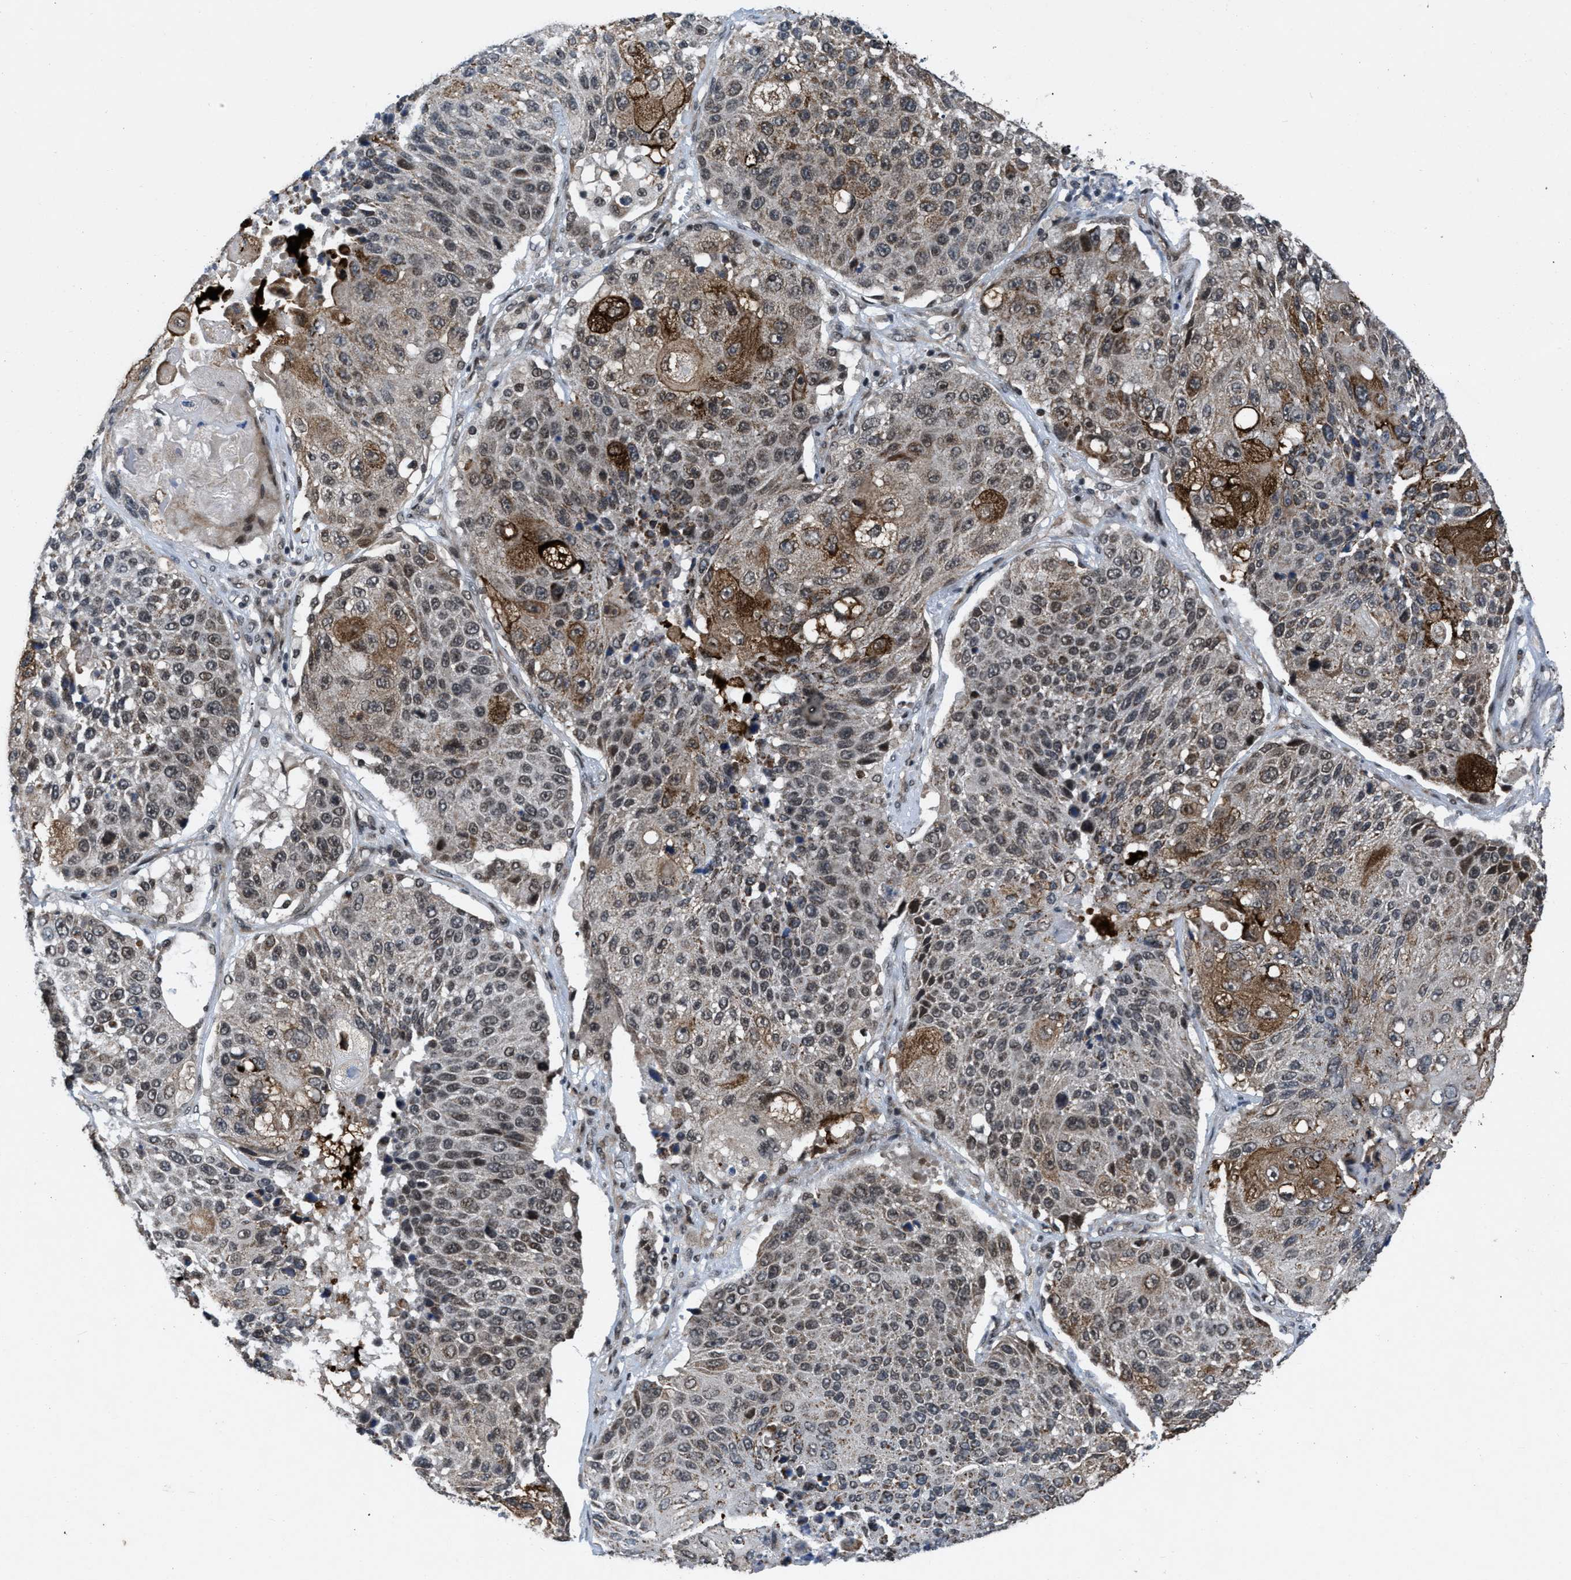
{"staining": {"intensity": "moderate", "quantity": "25%-75%", "location": "cytoplasmic/membranous,nuclear"}, "tissue": "lung cancer", "cell_type": "Tumor cells", "image_type": "cancer", "snomed": [{"axis": "morphology", "description": "Squamous cell carcinoma, NOS"}, {"axis": "topography", "description": "Lung"}], "caption": "IHC (DAB (3,3'-diaminobenzidine)) staining of lung cancer demonstrates moderate cytoplasmic/membranous and nuclear protein positivity in approximately 25%-75% of tumor cells. (DAB (3,3'-diaminobenzidine) IHC, brown staining for protein, blue staining for nuclei).", "gene": "ZNHIT1", "patient": {"sex": "male", "age": 61}}